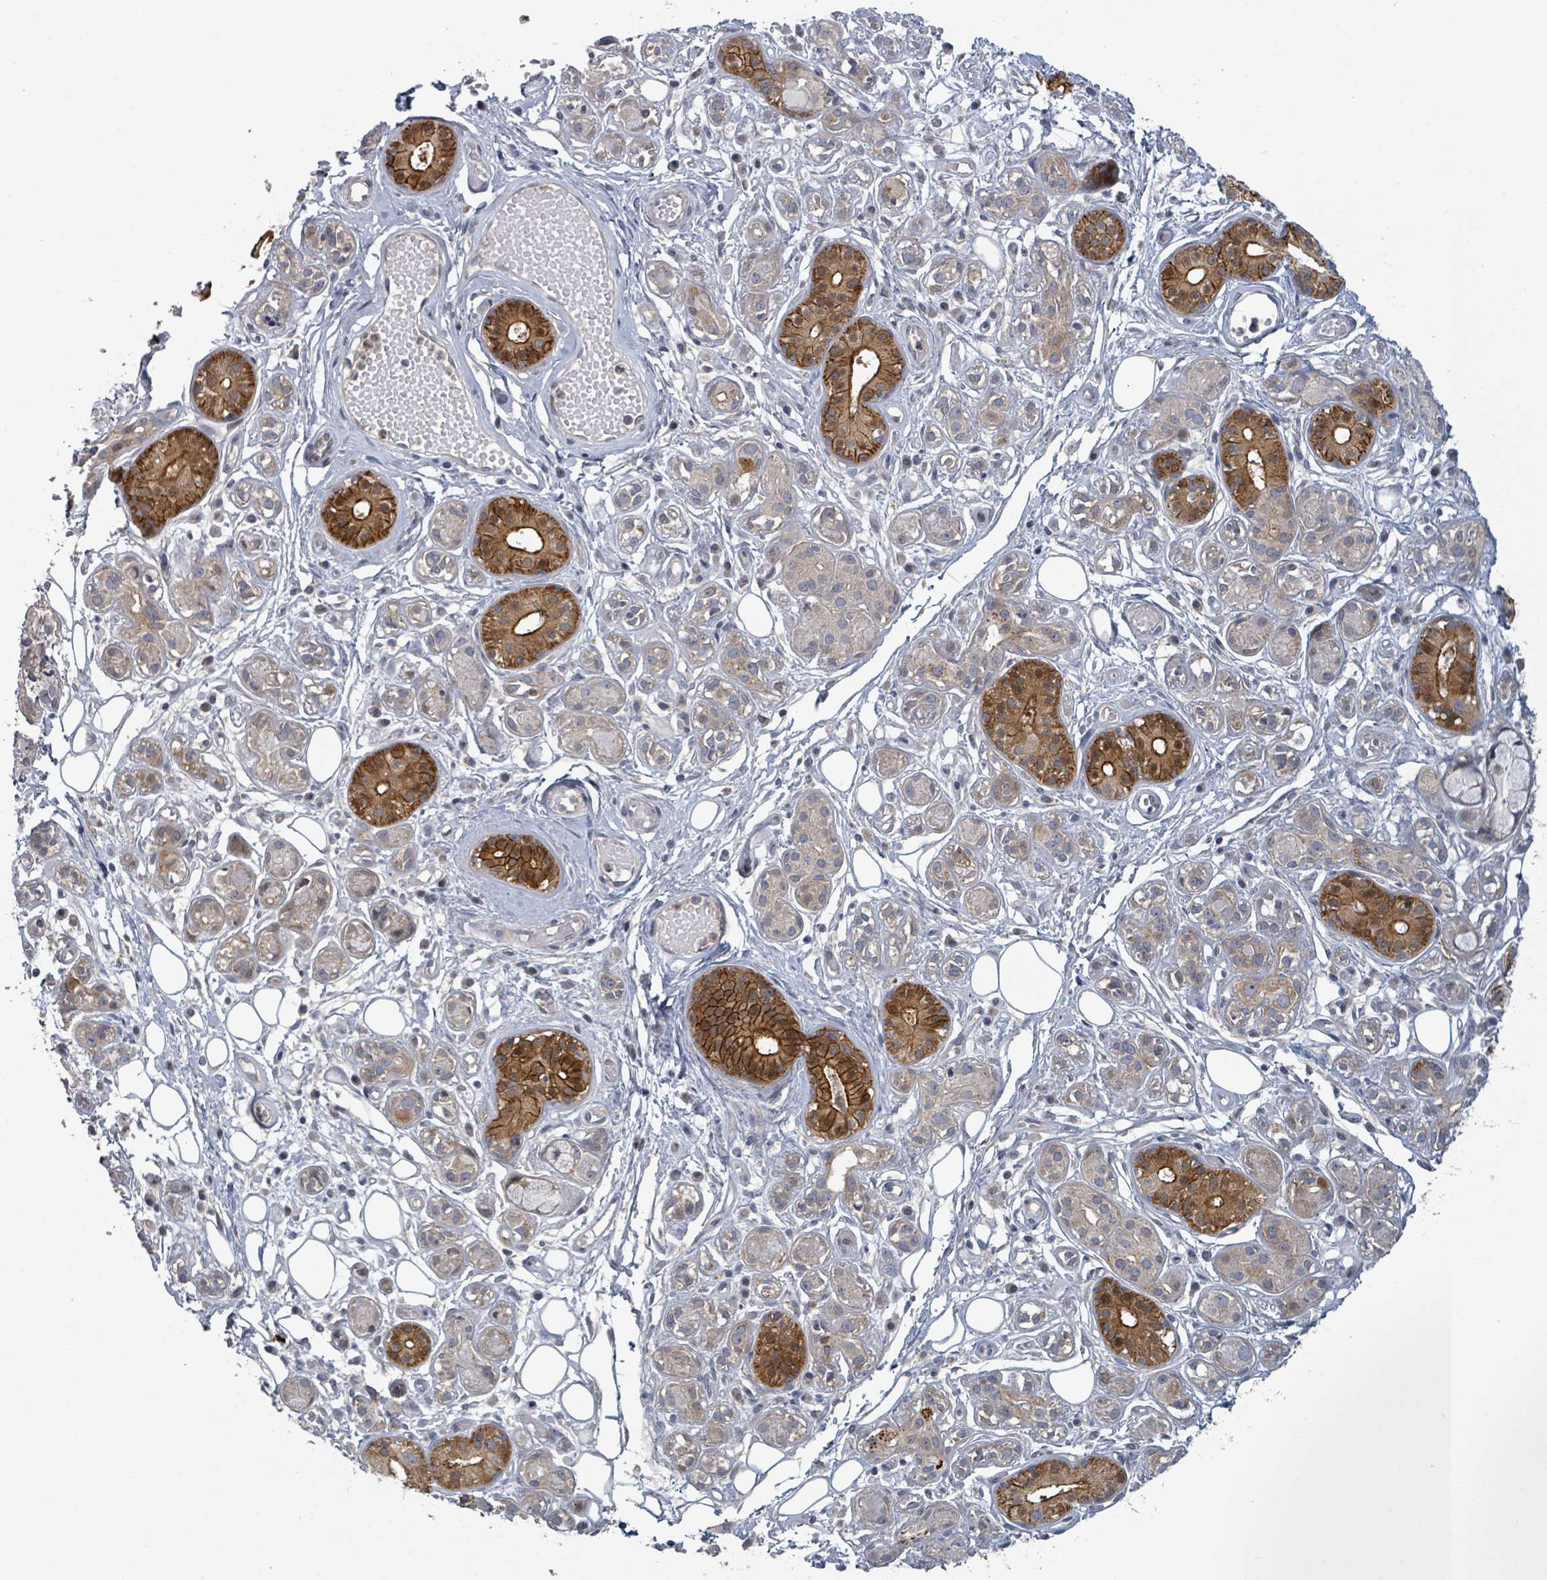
{"staining": {"intensity": "strong", "quantity": "<25%", "location": "cytoplasmic/membranous,nuclear"}, "tissue": "salivary gland", "cell_type": "Glandular cells", "image_type": "normal", "snomed": [{"axis": "morphology", "description": "Normal tissue, NOS"}, {"axis": "topography", "description": "Salivary gland"}], "caption": "Protein expression analysis of normal salivary gland reveals strong cytoplasmic/membranous,nuclear positivity in about <25% of glandular cells. (Brightfield microscopy of DAB IHC at high magnification).", "gene": "COL5A3", "patient": {"sex": "male", "age": 54}}